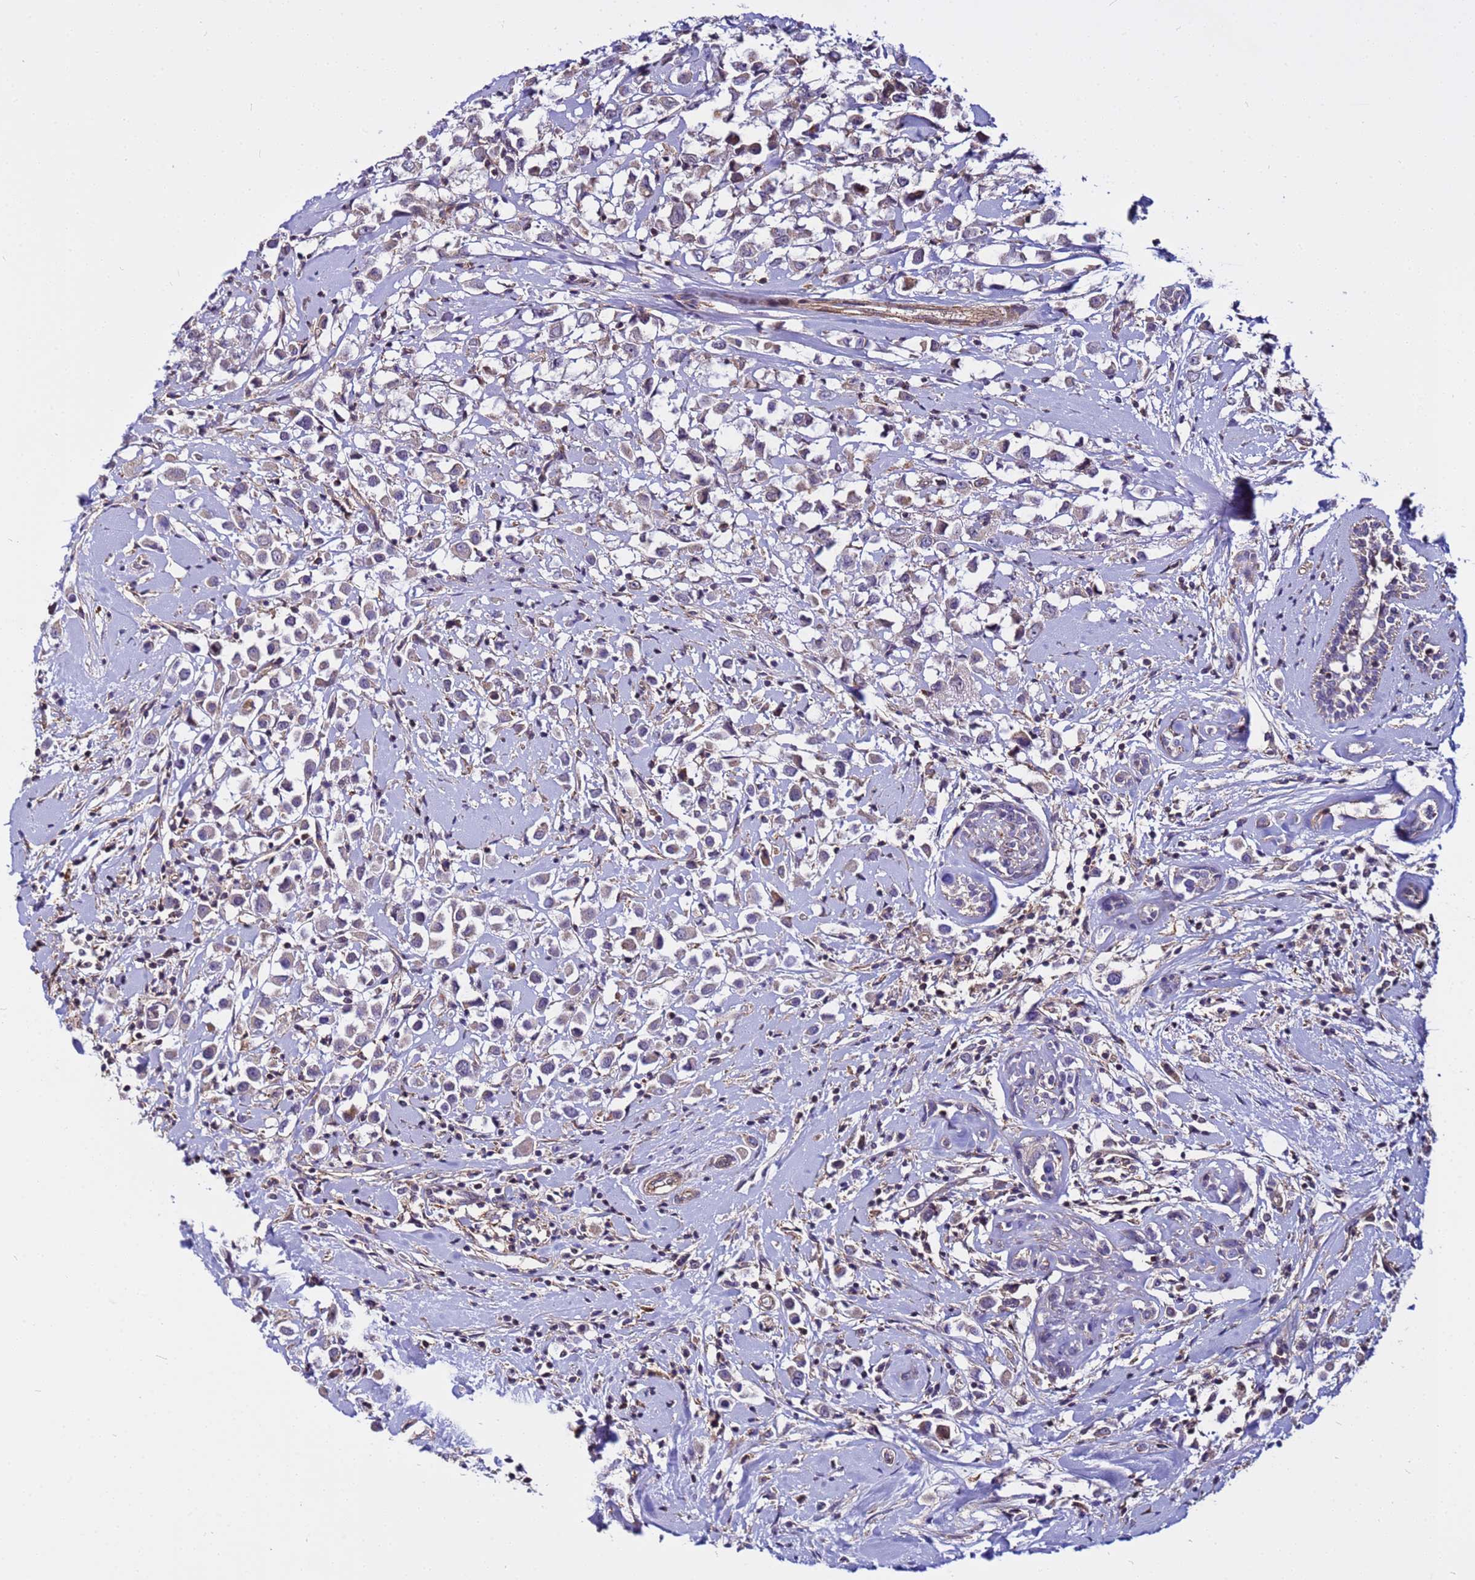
{"staining": {"intensity": "weak", "quantity": "25%-75%", "location": "cytoplasmic/membranous"}, "tissue": "breast cancer", "cell_type": "Tumor cells", "image_type": "cancer", "snomed": [{"axis": "morphology", "description": "Duct carcinoma"}, {"axis": "topography", "description": "Breast"}], "caption": "There is low levels of weak cytoplasmic/membranous expression in tumor cells of intraductal carcinoma (breast), as demonstrated by immunohistochemical staining (brown color).", "gene": "STK38", "patient": {"sex": "female", "age": 87}}